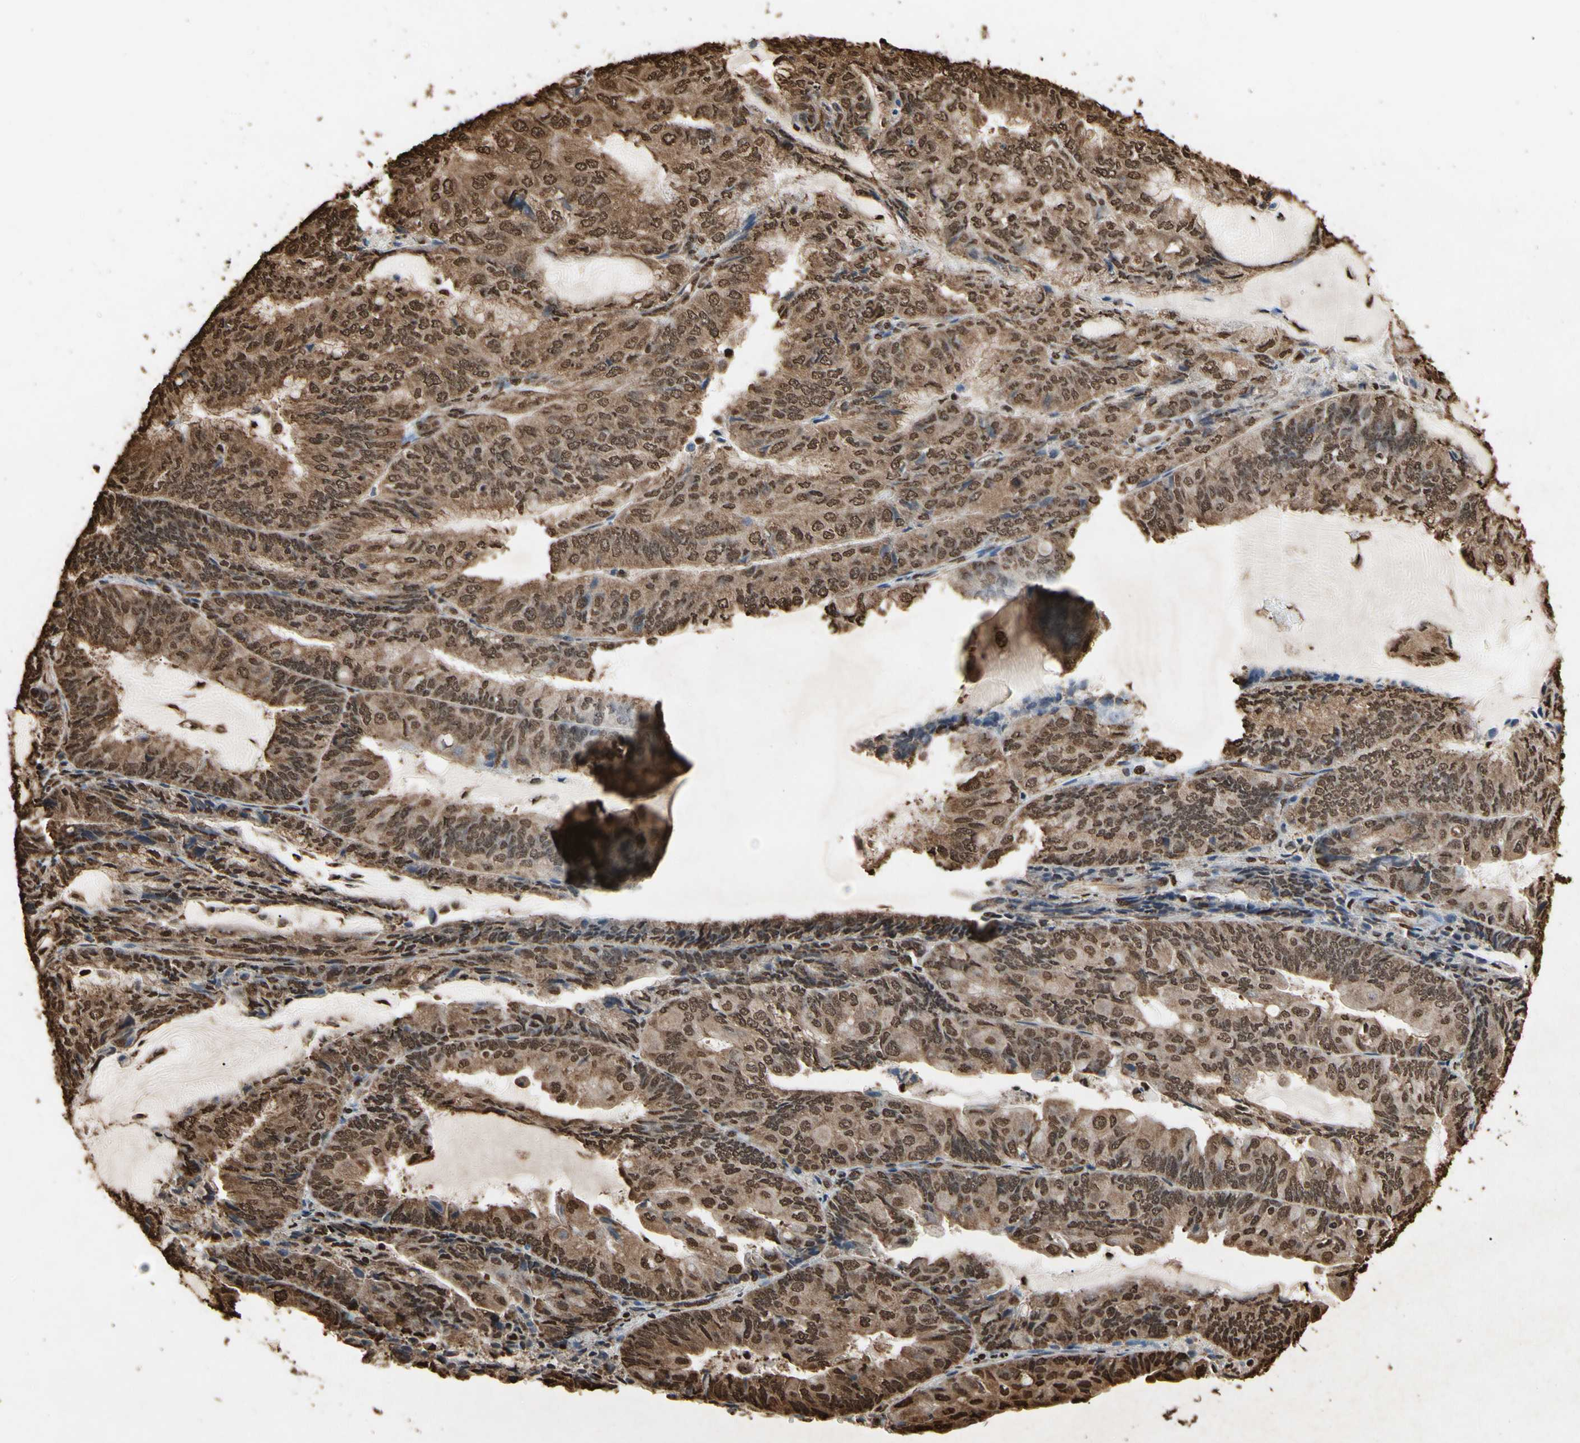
{"staining": {"intensity": "moderate", "quantity": ">75%", "location": "cytoplasmic/membranous,nuclear"}, "tissue": "endometrial cancer", "cell_type": "Tumor cells", "image_type": "cancer", "snomed": [{"axis": "morphology", "description": "Adenocarcinoma, NOS"}, {"axis": "topography", "description": "Endometrium"}], "caption": "Immunohistochemical staining of human endometrial adenocarcinoma displays medium levels of moderate cytoplasmic/membranous and nuclear expression in approximately >75% of tumor cells.", "gene": "HNRNPK", "patient": {"sex": "female", "age": 81}}